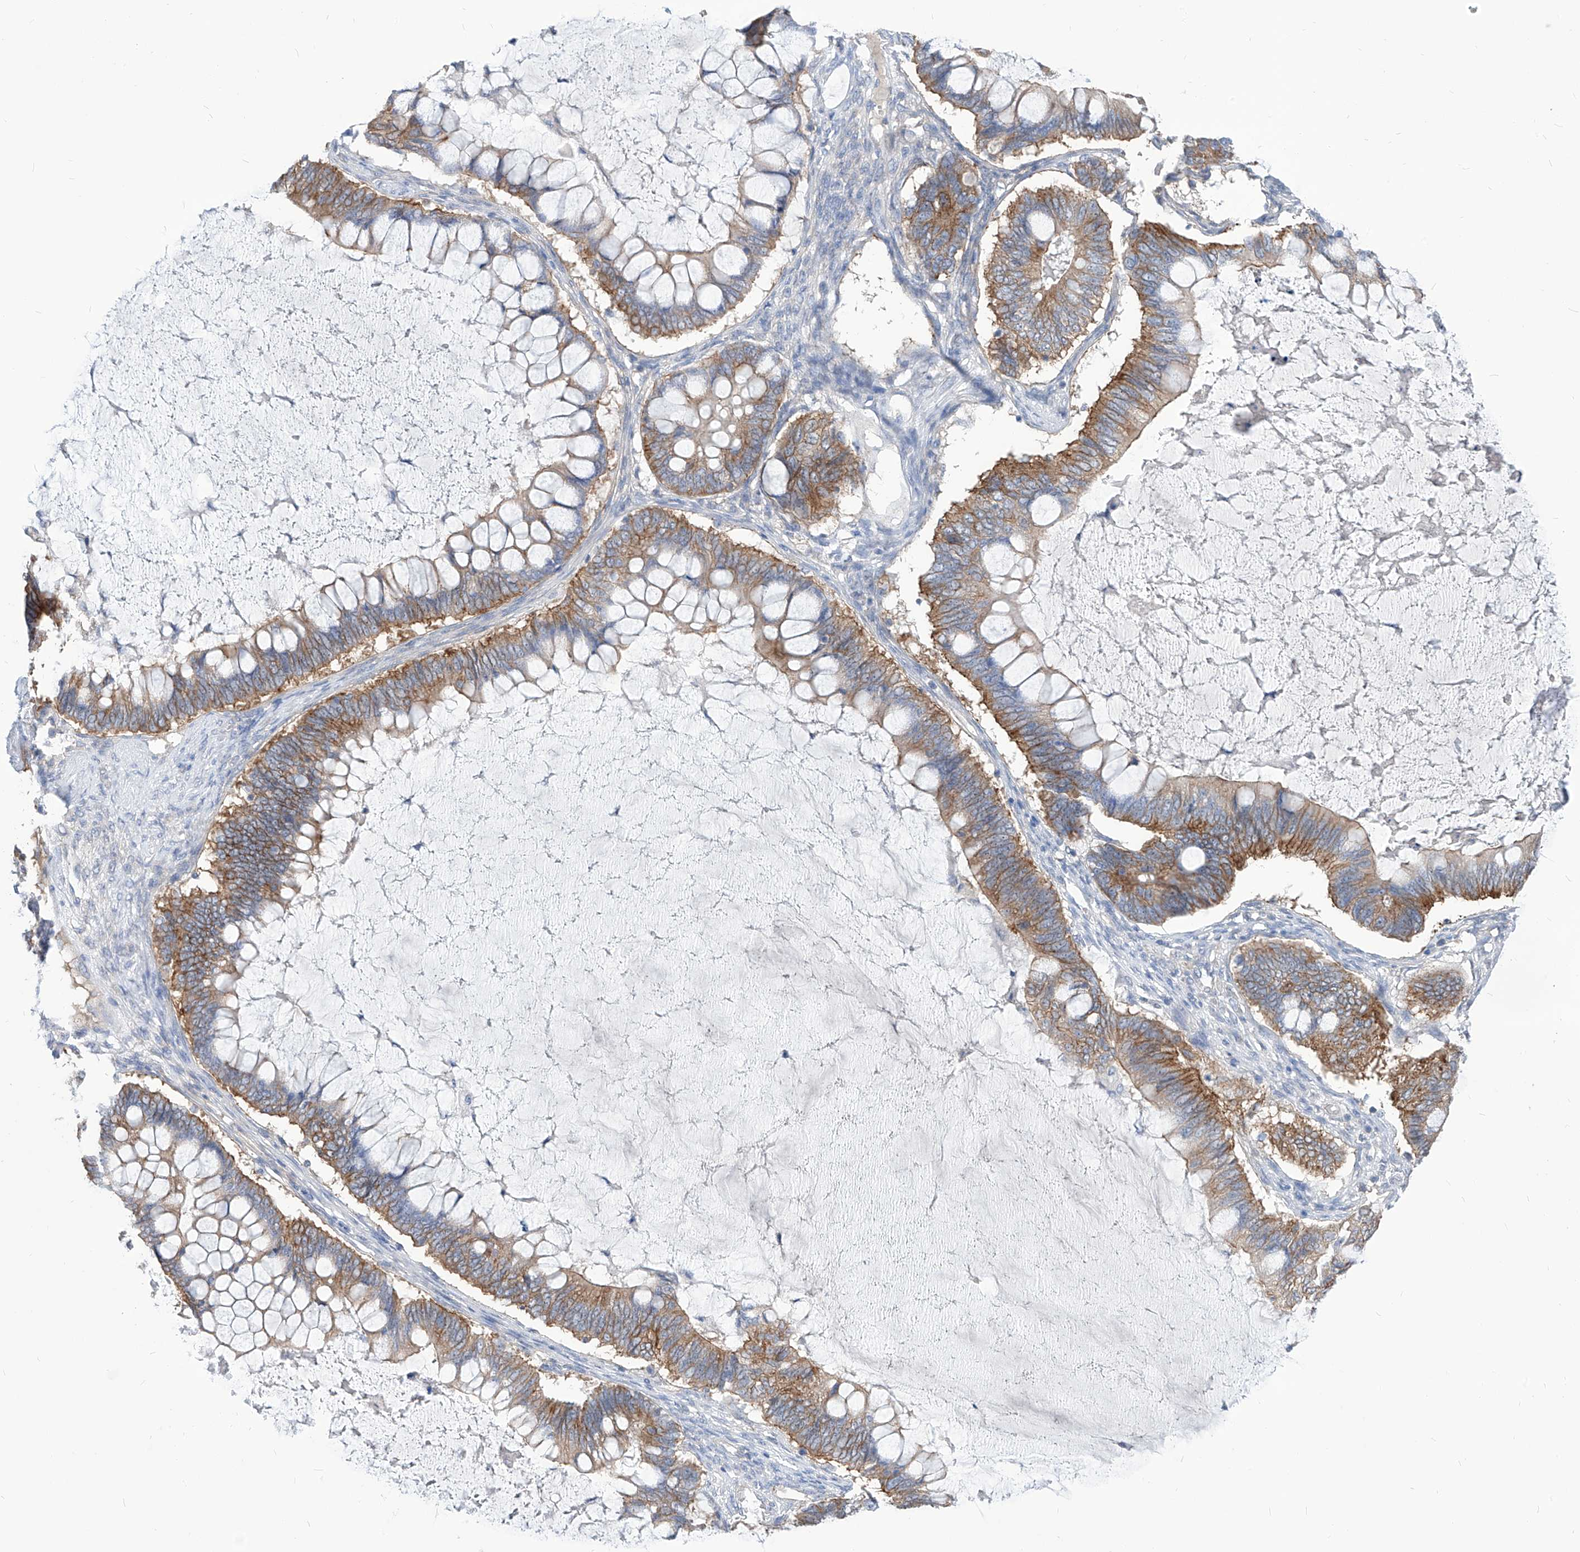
{"staining": {"intensity": "moderate", "quantity": ">75%", "location": "cytoplasmic/membranous"}, "tissue": "ovarian cancer", "cell_type": "Tumor cells", "image_type": "cancer", "snomed": [{"axis": "morphology", "description": "Cystadenocarcinoma, mucinous, NOS"}, {"axis": "topography", "description": "Ovary"}], "caption": "A medium amount of moderate cytoplasmic/membranous positivity is identified in approximately >75% of tumor cells in ovarian mucinous cystadenocarcinoma tissue.", "gene": "AKAP10", "patient": {"sex": "female", "age": 61}}